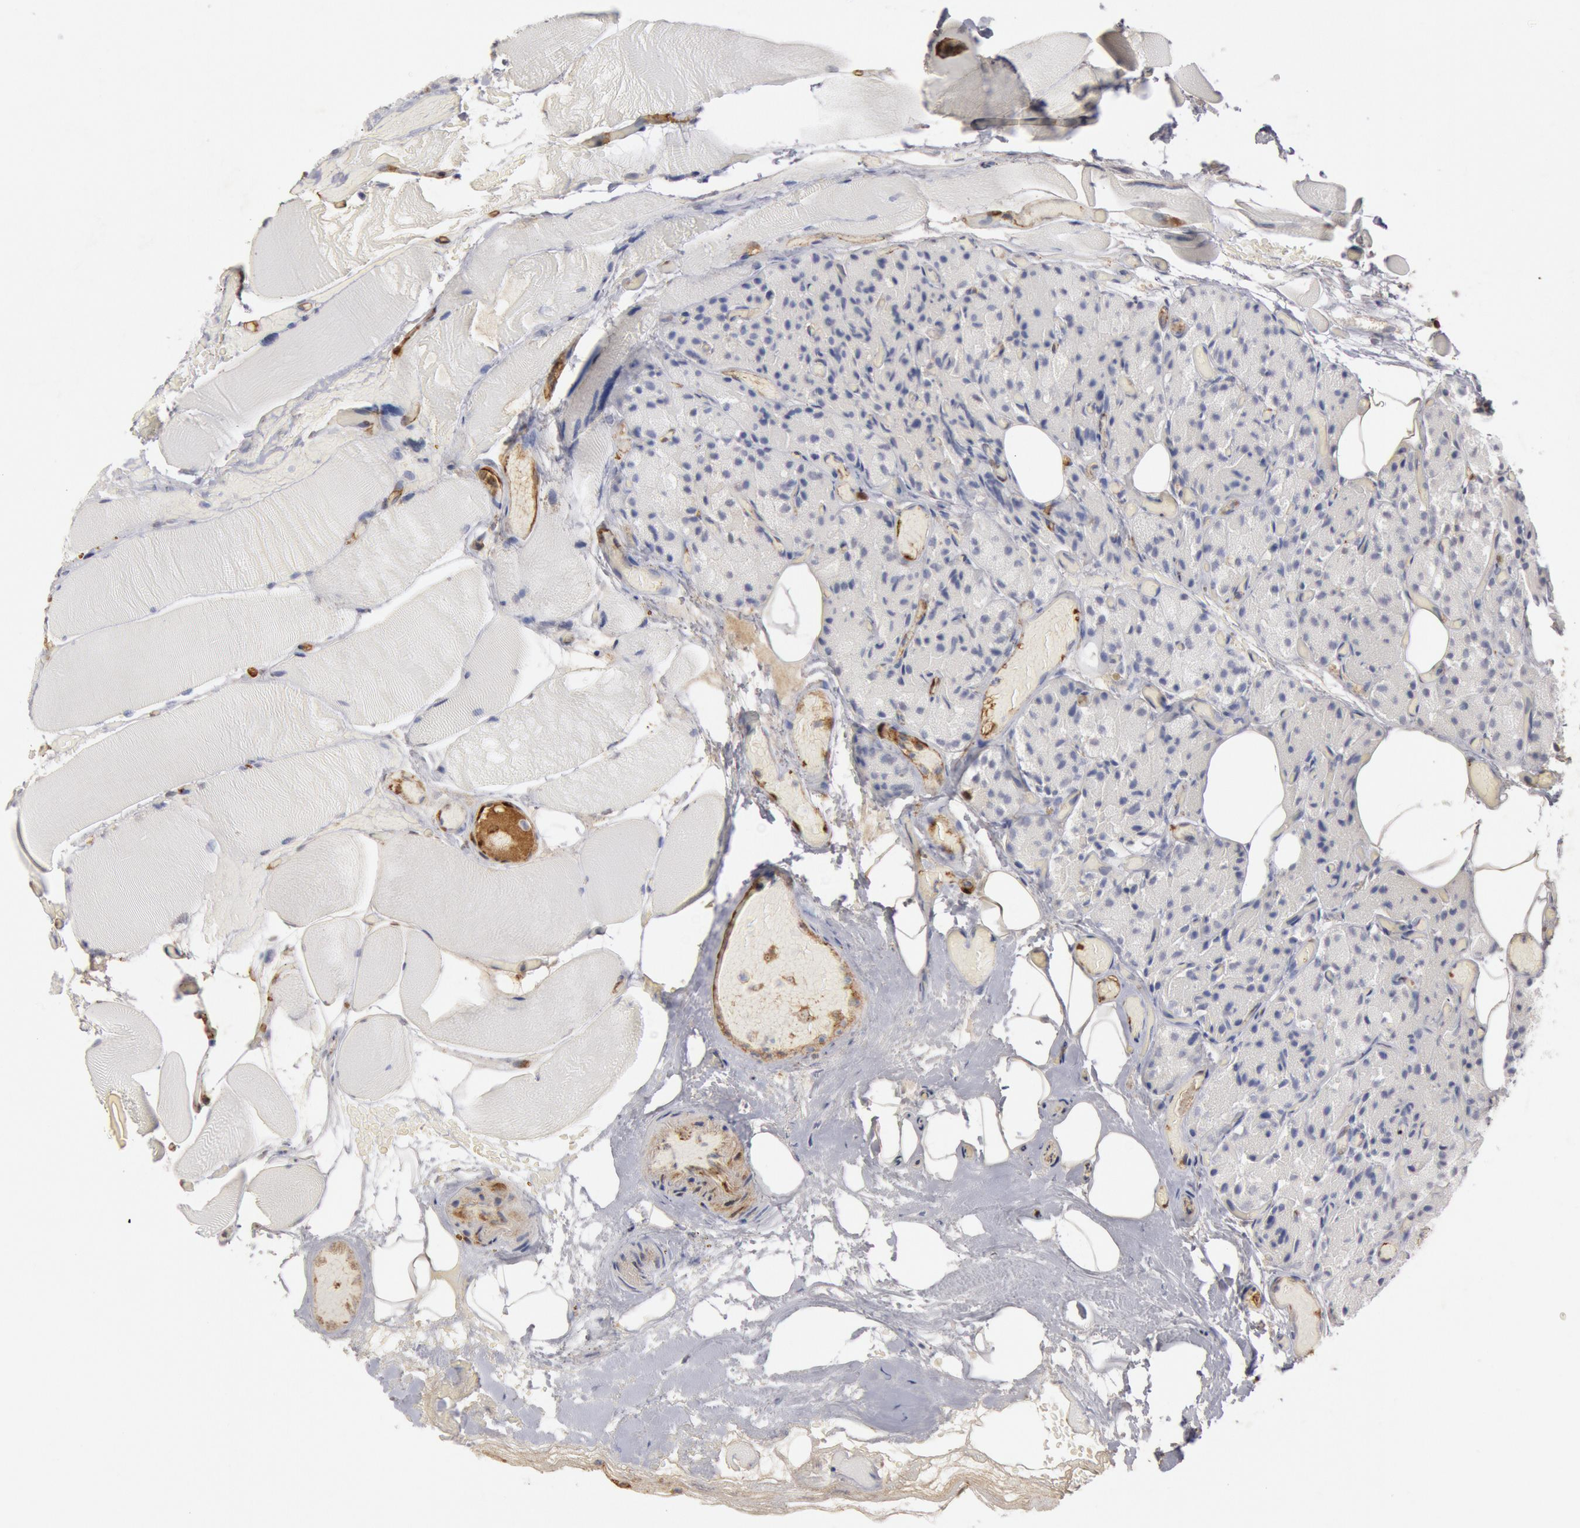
{"staining": {"intensity": "negative", "quantity": "none", "location": "none"}, "tissue": "parathyroid gland", "cell_type": "Glandular cells", "image_type": "normal", "snomed": [{"axis": "morphology", "description": "Normal tissue, NOS"}, {"axis": "topography", "description": "Skeletal muscle"}, {"axis": "topography", "description": "Parathyroid gland"}], "caption": "The micrograph displays no significant positivity in glandular cells of parathyroid gland.", "gene": "FOXA2", "patient": {"sex": "female", "age": 37}}